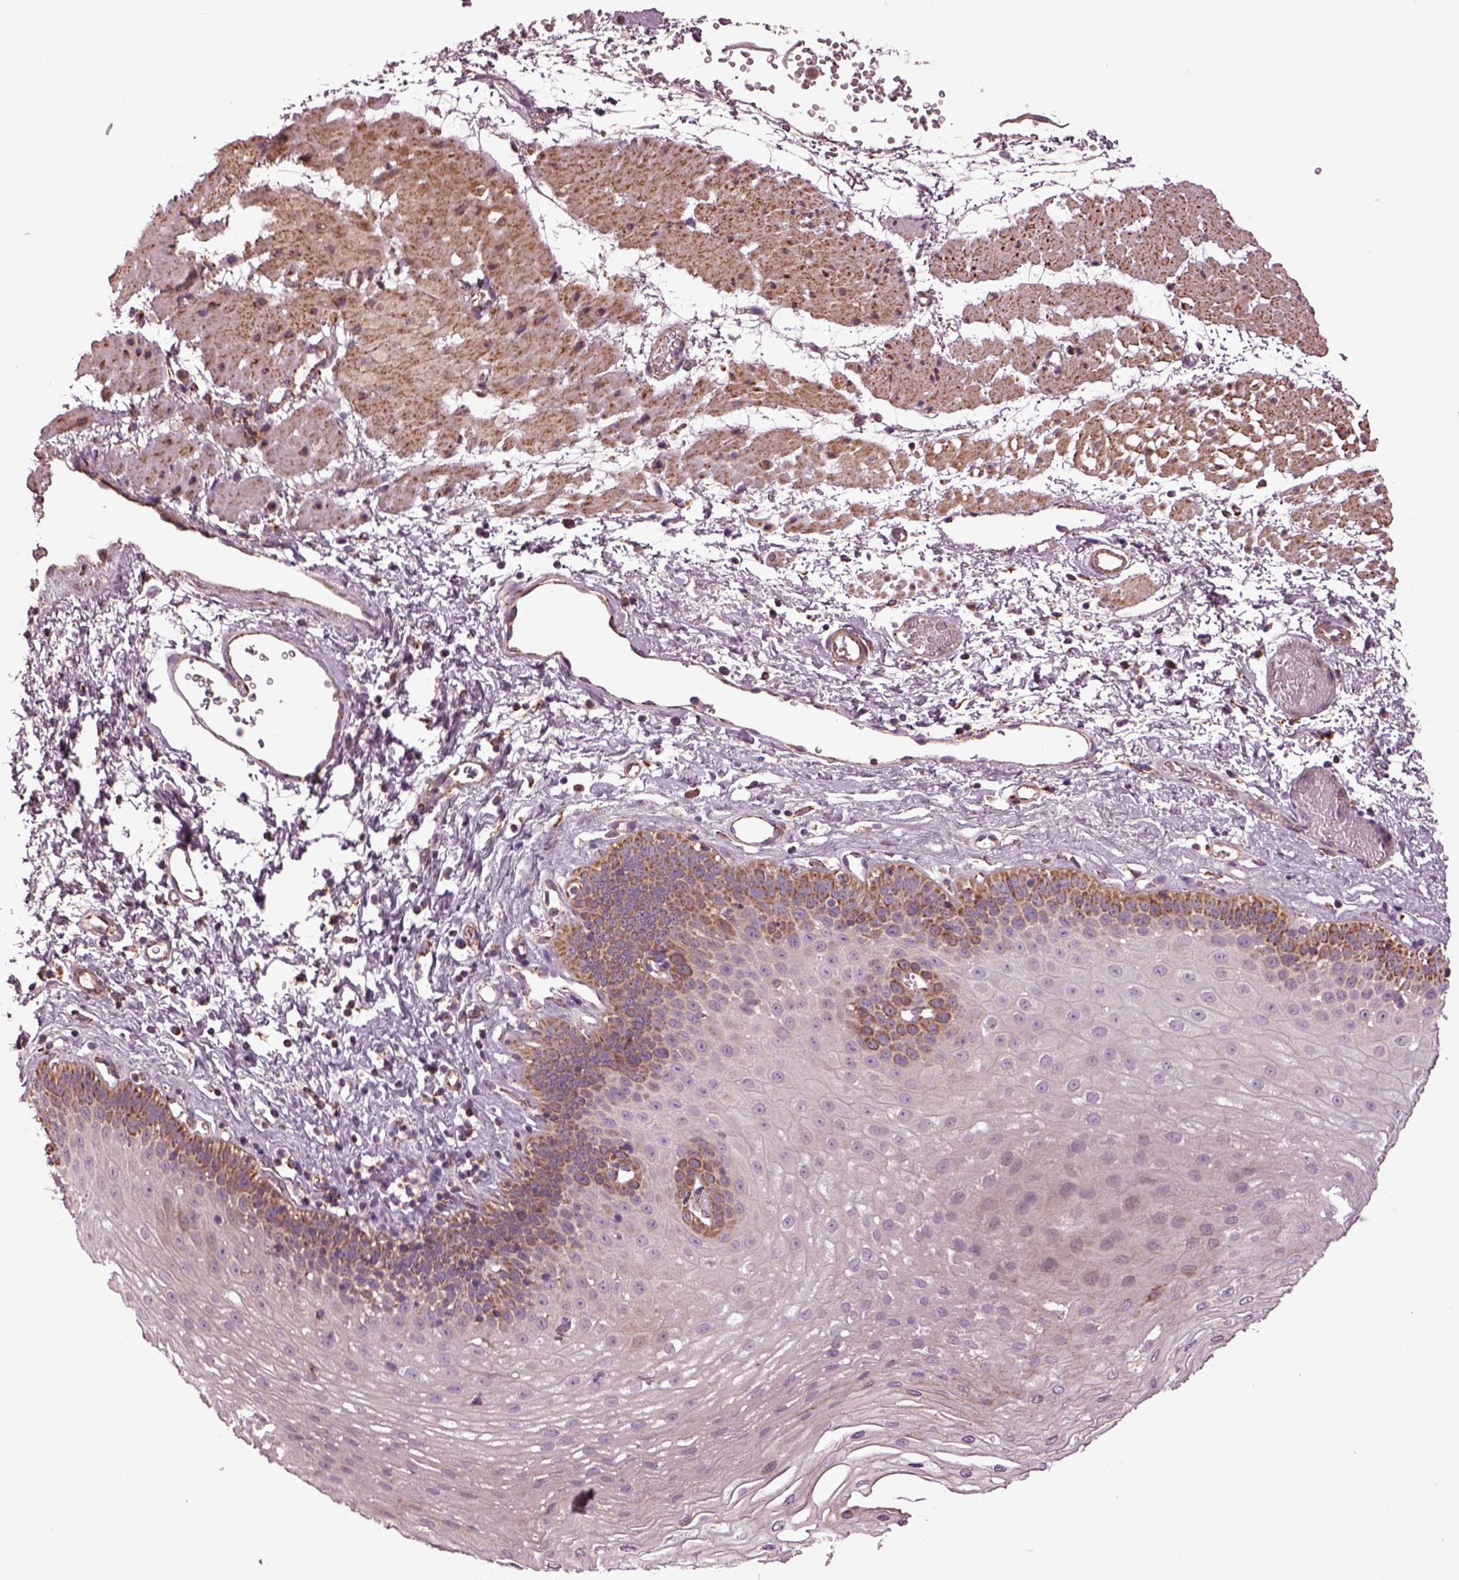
{"staining": {"intensity": "moderate", "quantity": "<25%", "location": "cytoplasmic/membranous"}, "tissue": "esophagus", "cell_type": "Squamous epithelial cells", "image_type": "normal", "snomed": [{"axis": "morphology", "description": "Normal tissue, NOS"}, {"axis": "topography", "description": "Esophagus"}], "caption": "Protein analysis of benign esophagus demonstrates moderate cytoplasmic/membranous staining in approximately <25% of squamous epithelial cells.", "gene": "TMEM254", "patient": {"sex": "female", "age": 62}}